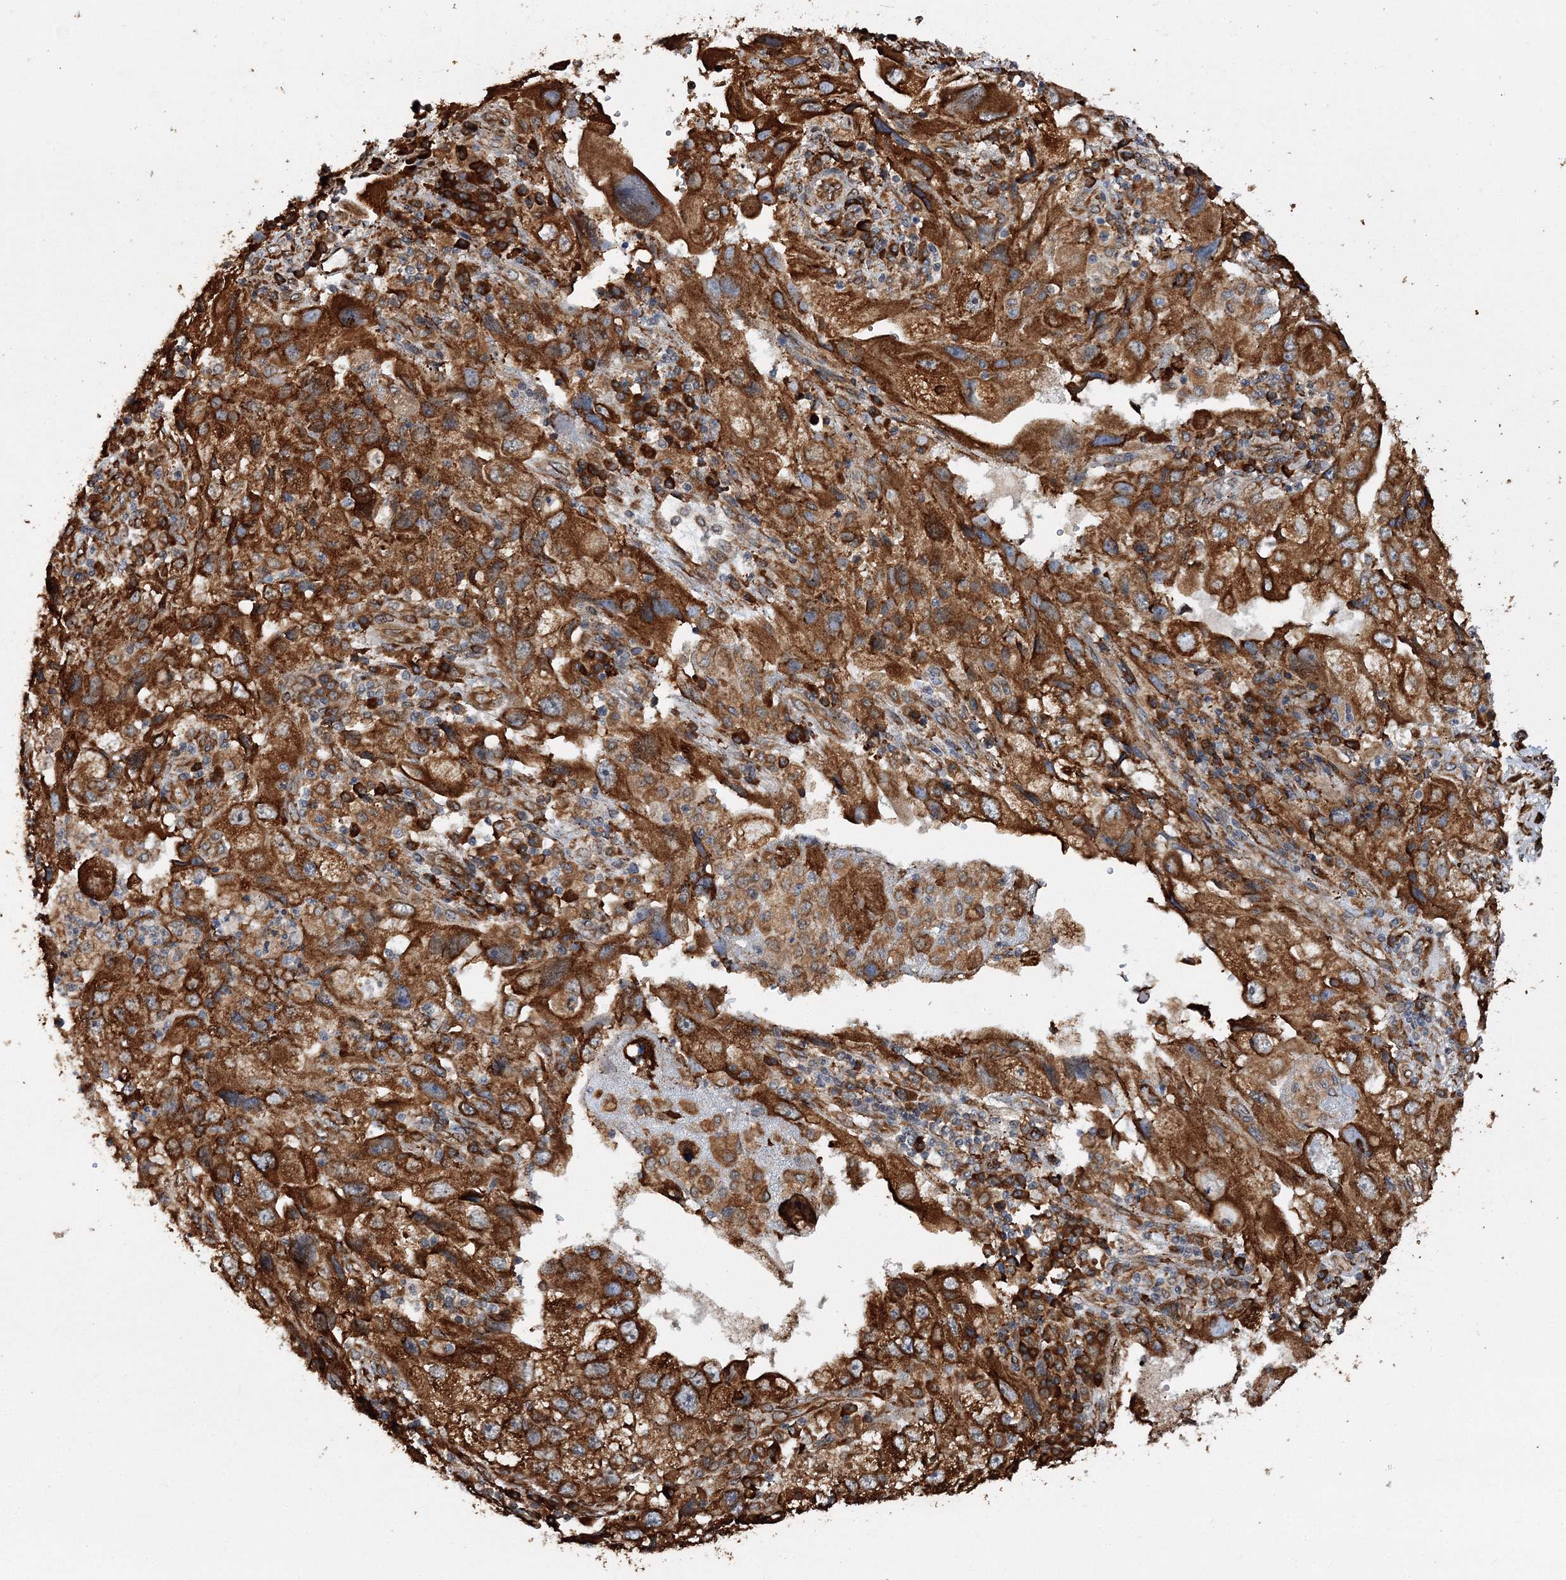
{"staining": {"intensity": "strong", "quantity": ">75%", "location": "cytoplasmic/membranous"}, "tissue": "endometrial cancer", "cell_type": "Tumor cells", "image_type": "cancer", "snomed": [{"axis": "morphology", "description": "Adenocarcinoma, NOS"}, {"axis": "topography", "description": "Endometrium"}], "caption": "Protein staining reveals strong cytoplasmic/membranous expression in about >75% of tumor cells in adenocarcinoma (endometrial). (DAB IHC, brown staining for protein, blue staining for nuclei).", "gene": "SCRN3", "patient": {"sex": "female", "age": 49}}